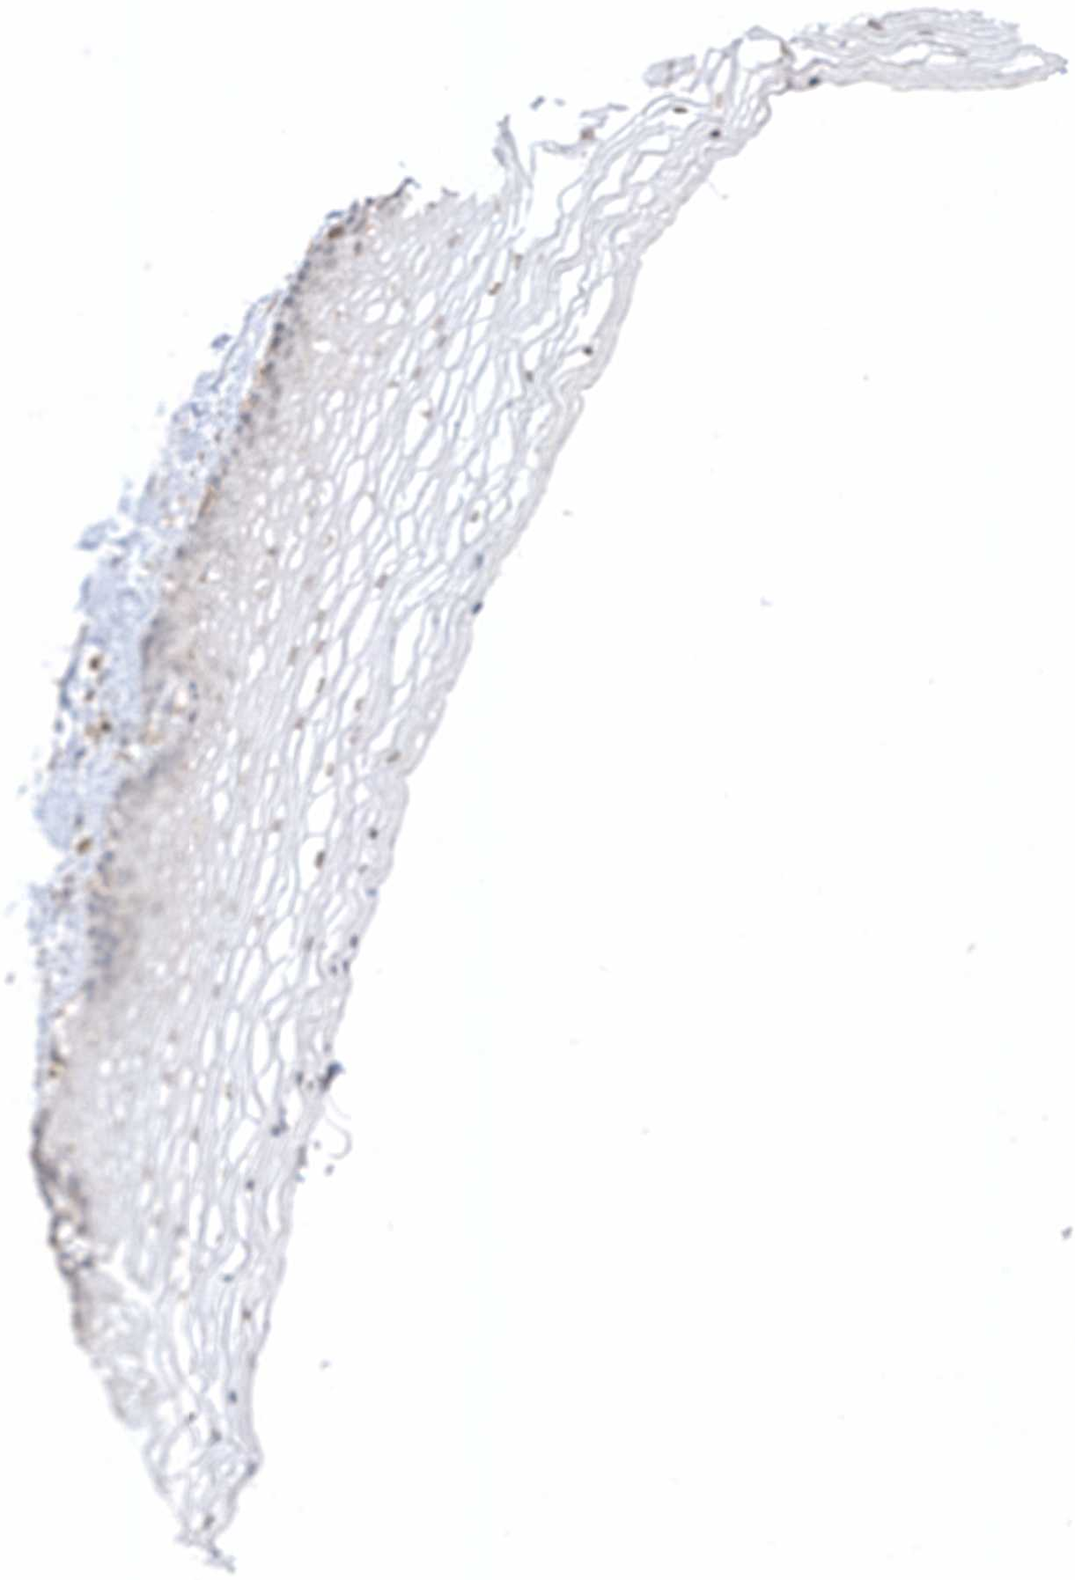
{"staining": {"intensity": "negative", "quantity": "none", "location": "none"}, "tissue": "vagina", "cell_type": "Squamous epithelial cells", "image_type": "normal", "snomed": [{"axis": "morphology", "description": "Normal tissue, NOS"}, {"axis": "topography", "description": "Vagina"}], "caption": "Immunohistochemical staining of unremarkable human vagina reveals no significant positivity in squamous epithelial cells. The staining was performed using DAB to visualize the protein expression in brown, while the nuclei were stained in blue with hematoxylin (Magnification: 20x).", "gene": "BSN", "patient": {"sex": "female", "age": 46}}